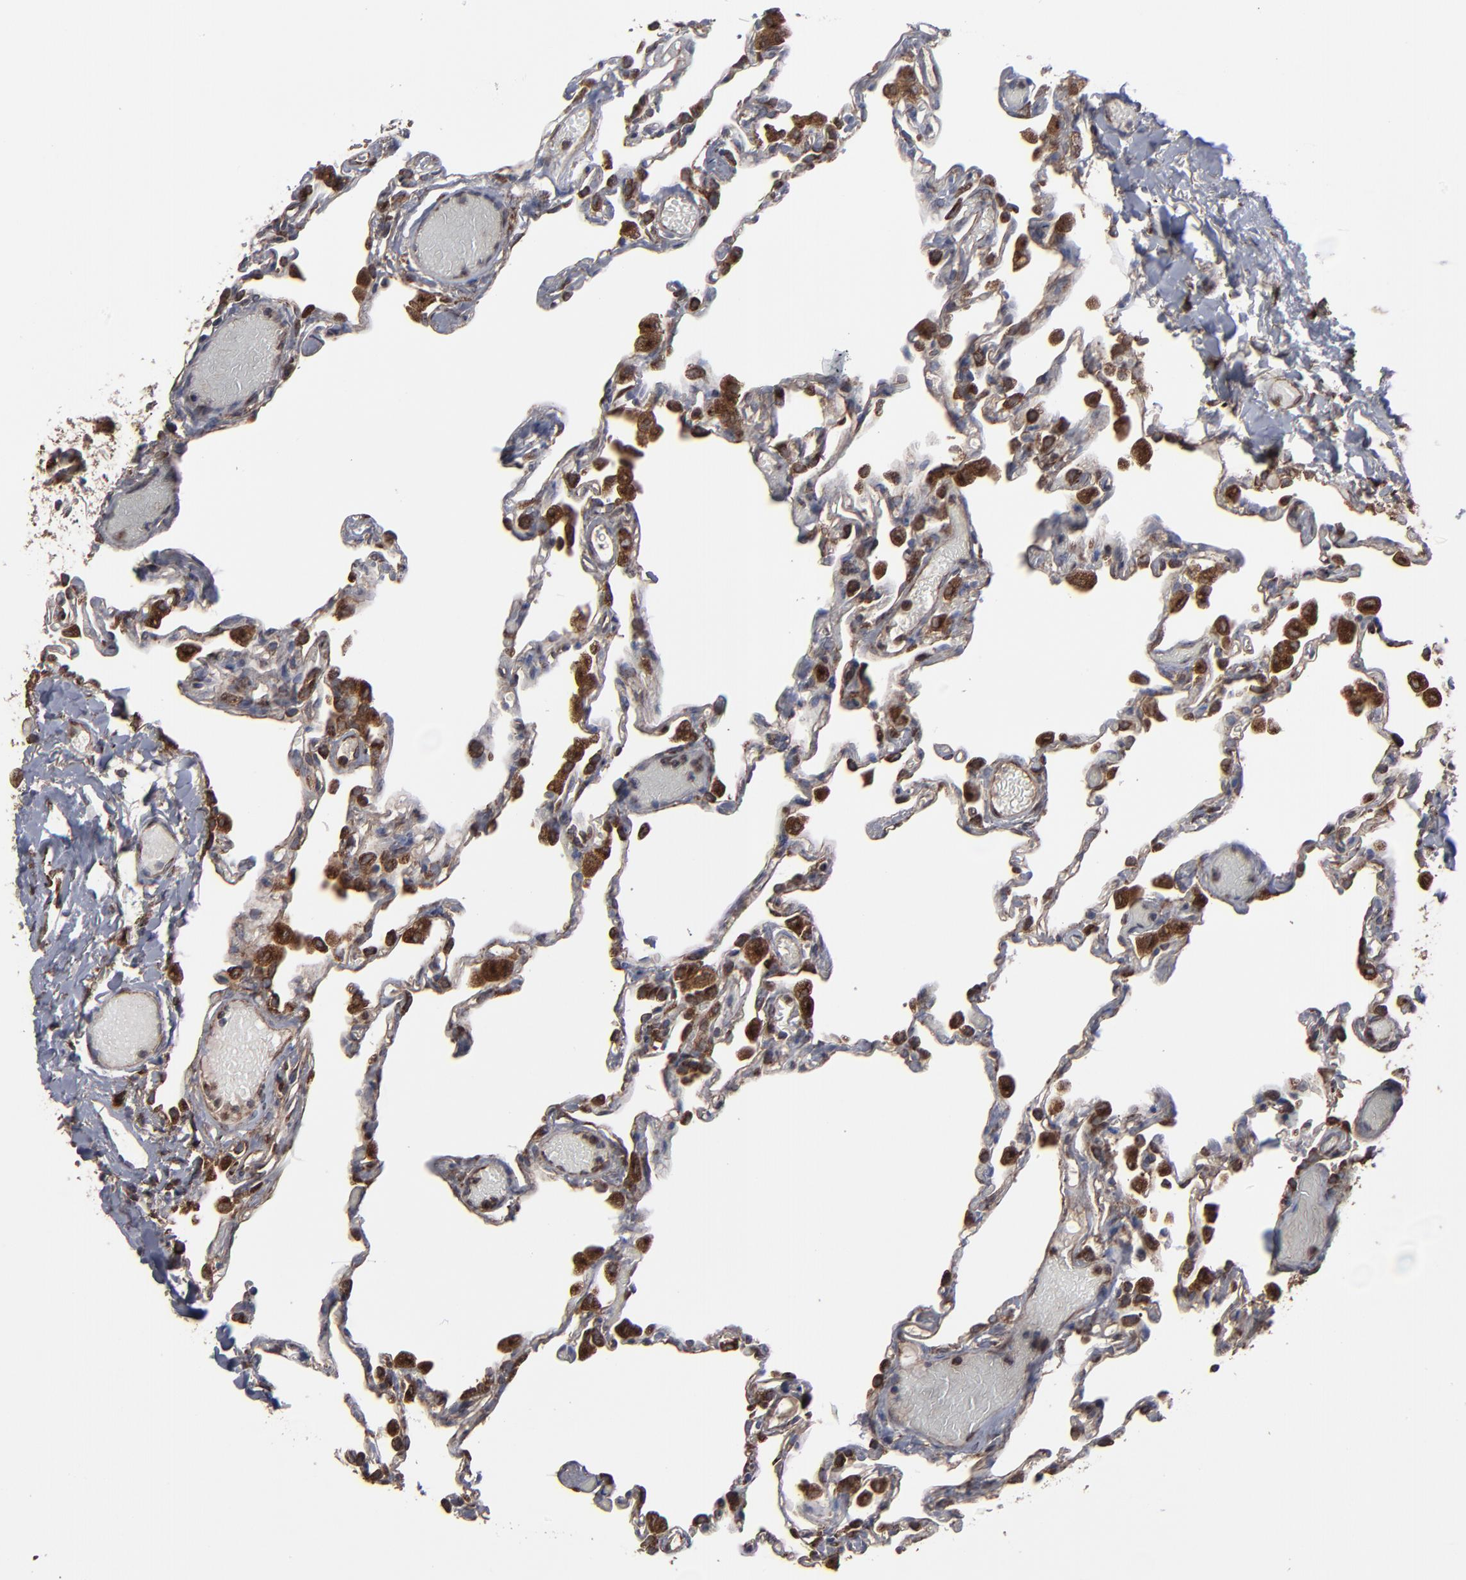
{"staining": {"intensity": "negative", "quantity": "none", "location": "none"}, "tissue": "lung", "cell_type": "Alveolar cells", "image_type": "normal", "snomed": [{"axis": "morphology", "description": "Normal tissue, NOS"}, {"axis": "topography", "description": "Lung"}], "caption": "Image shows no significant protein positivity in alveolar cells of benign lung.", "gene": "CNIH1", "patient": {"sex": "female", "age": 49}}